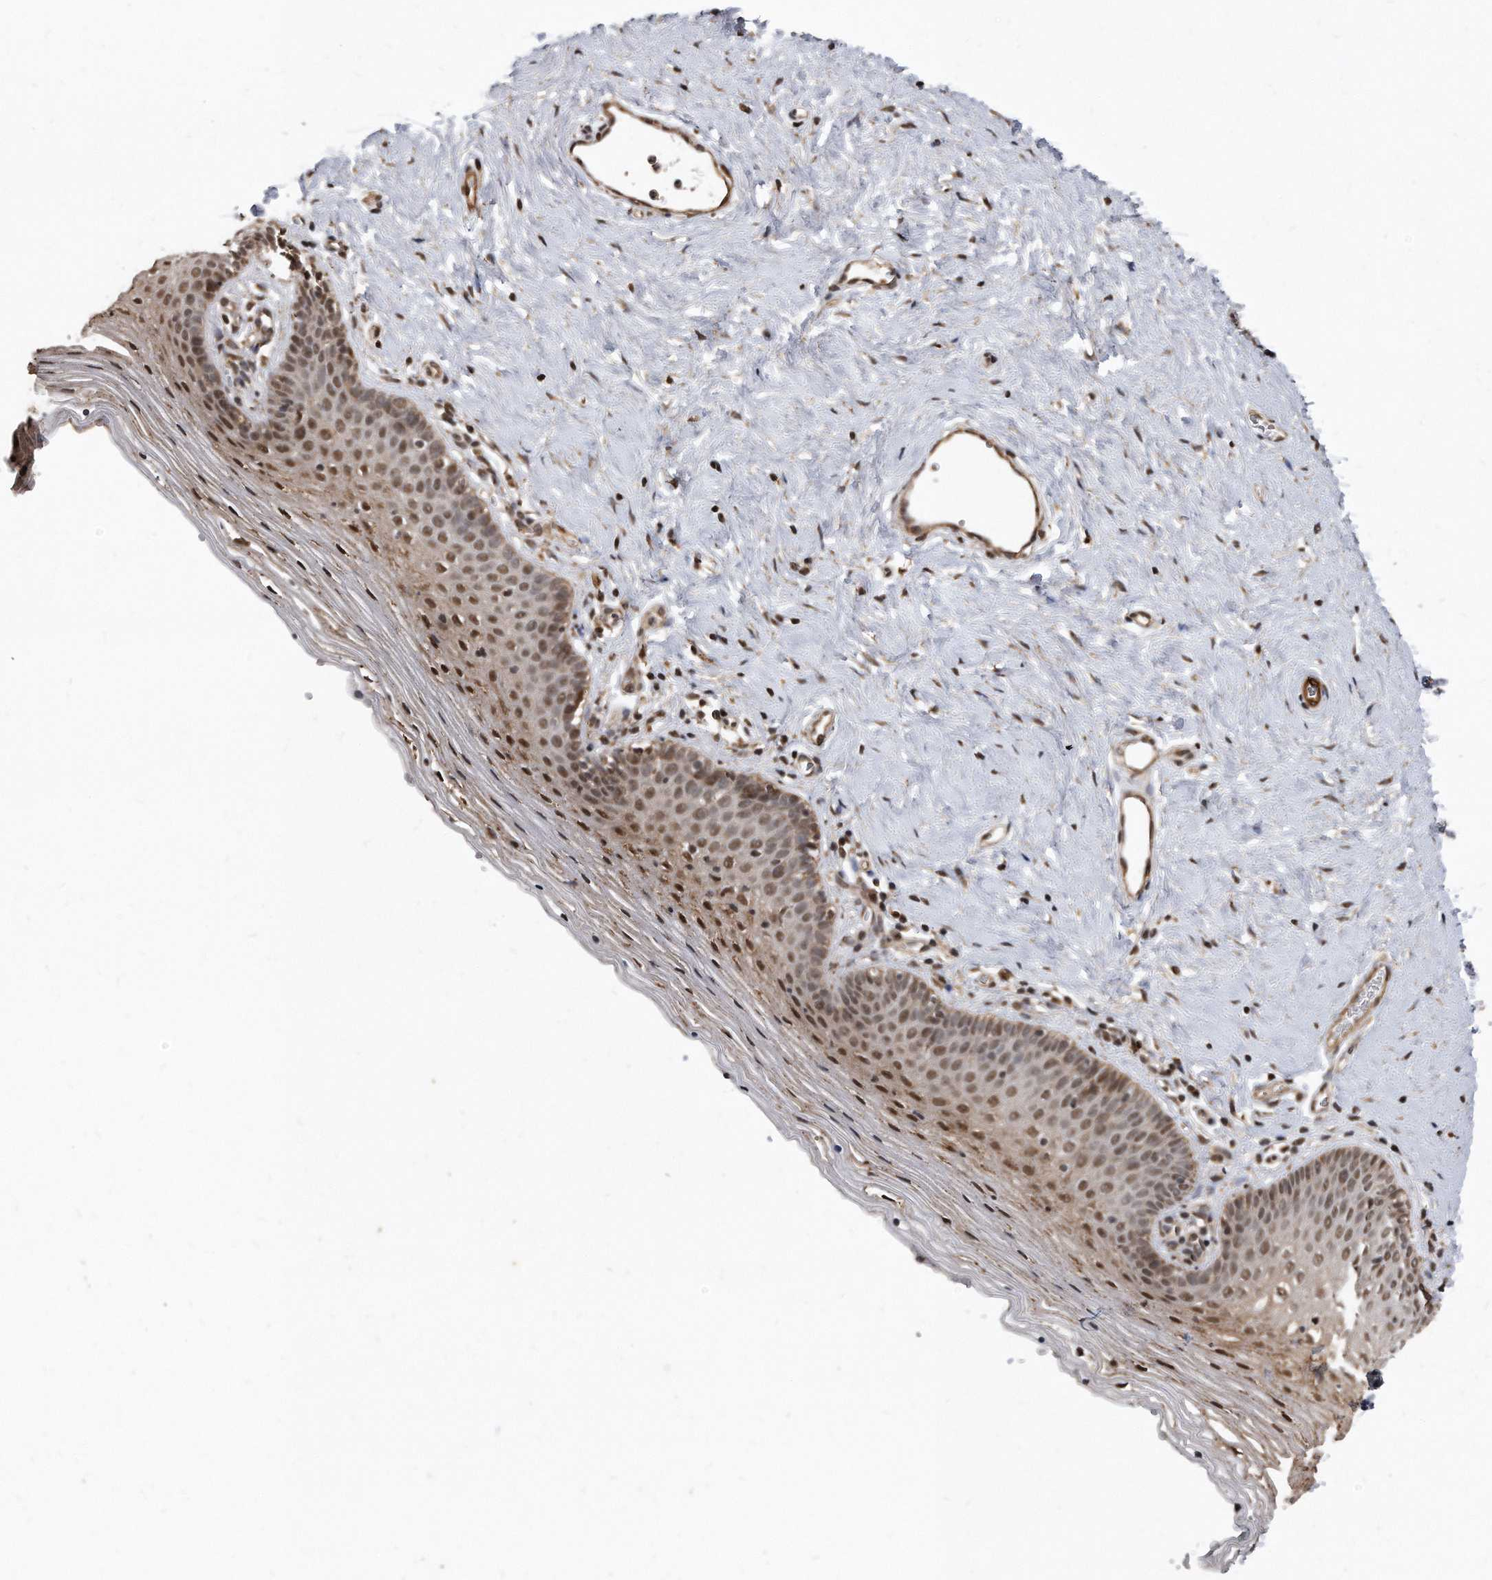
{"staining": {"intensity": "strong", "quantity": "25%-75%", "location": "cytoplasmic/membranous,nuclear"}, "tissue": "vagina", "cell_type": "Squamous epithelial cells", "image_type": "normal", "snomed": [{"axis": "morphology", "description": "Normal tissue, NOS"}, {"axis": "topography", "description": "Vagina"}], "caption": "Protein staining shows strong cytoplasmic/membranous,nuclear expression in about 25%-75% of squamous epithelial cells in benign vagina.", "gene": "DUSP22", "patient": {"sex": "female", "age": 32}}